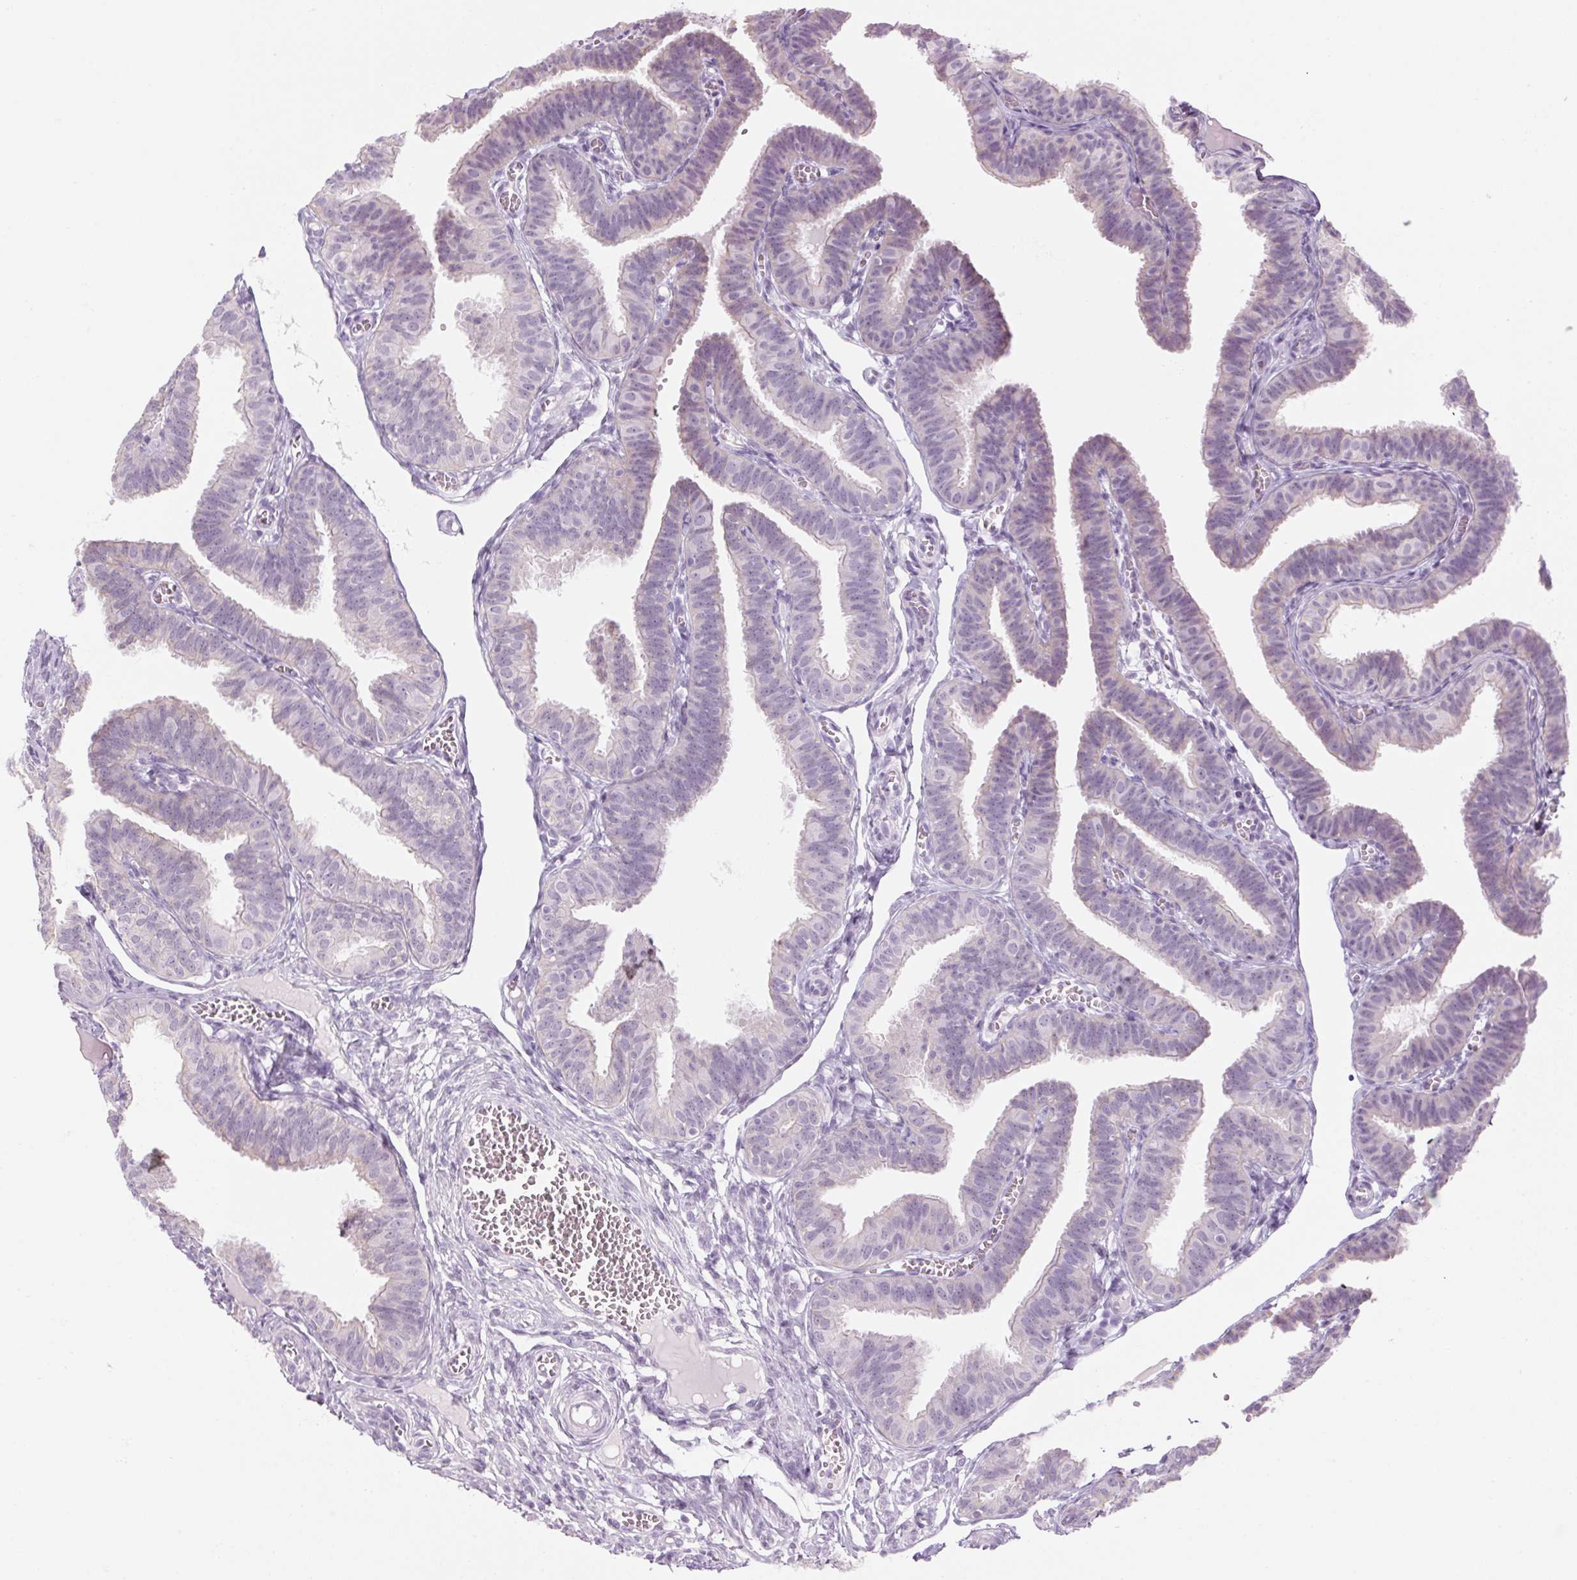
{"staining": {"intensity": "weak", "quantity": "<25%", "location": "cytoplasmic/membranous"}, "tissue": "fallopian tube", "cell_type": "Glandular cells", "image_type": "normal", "snomed": [{"axis": "morphology", "description": "Normal tissue, NOS"}, {"axis": "topography", "description": "Fallopian tube"}], "caption": "IHC of normal human fallopian tube demonstrates no positivity in glandular cells.", "gene": "RPTN", "patient": {"sex": "female", "age": 25}}